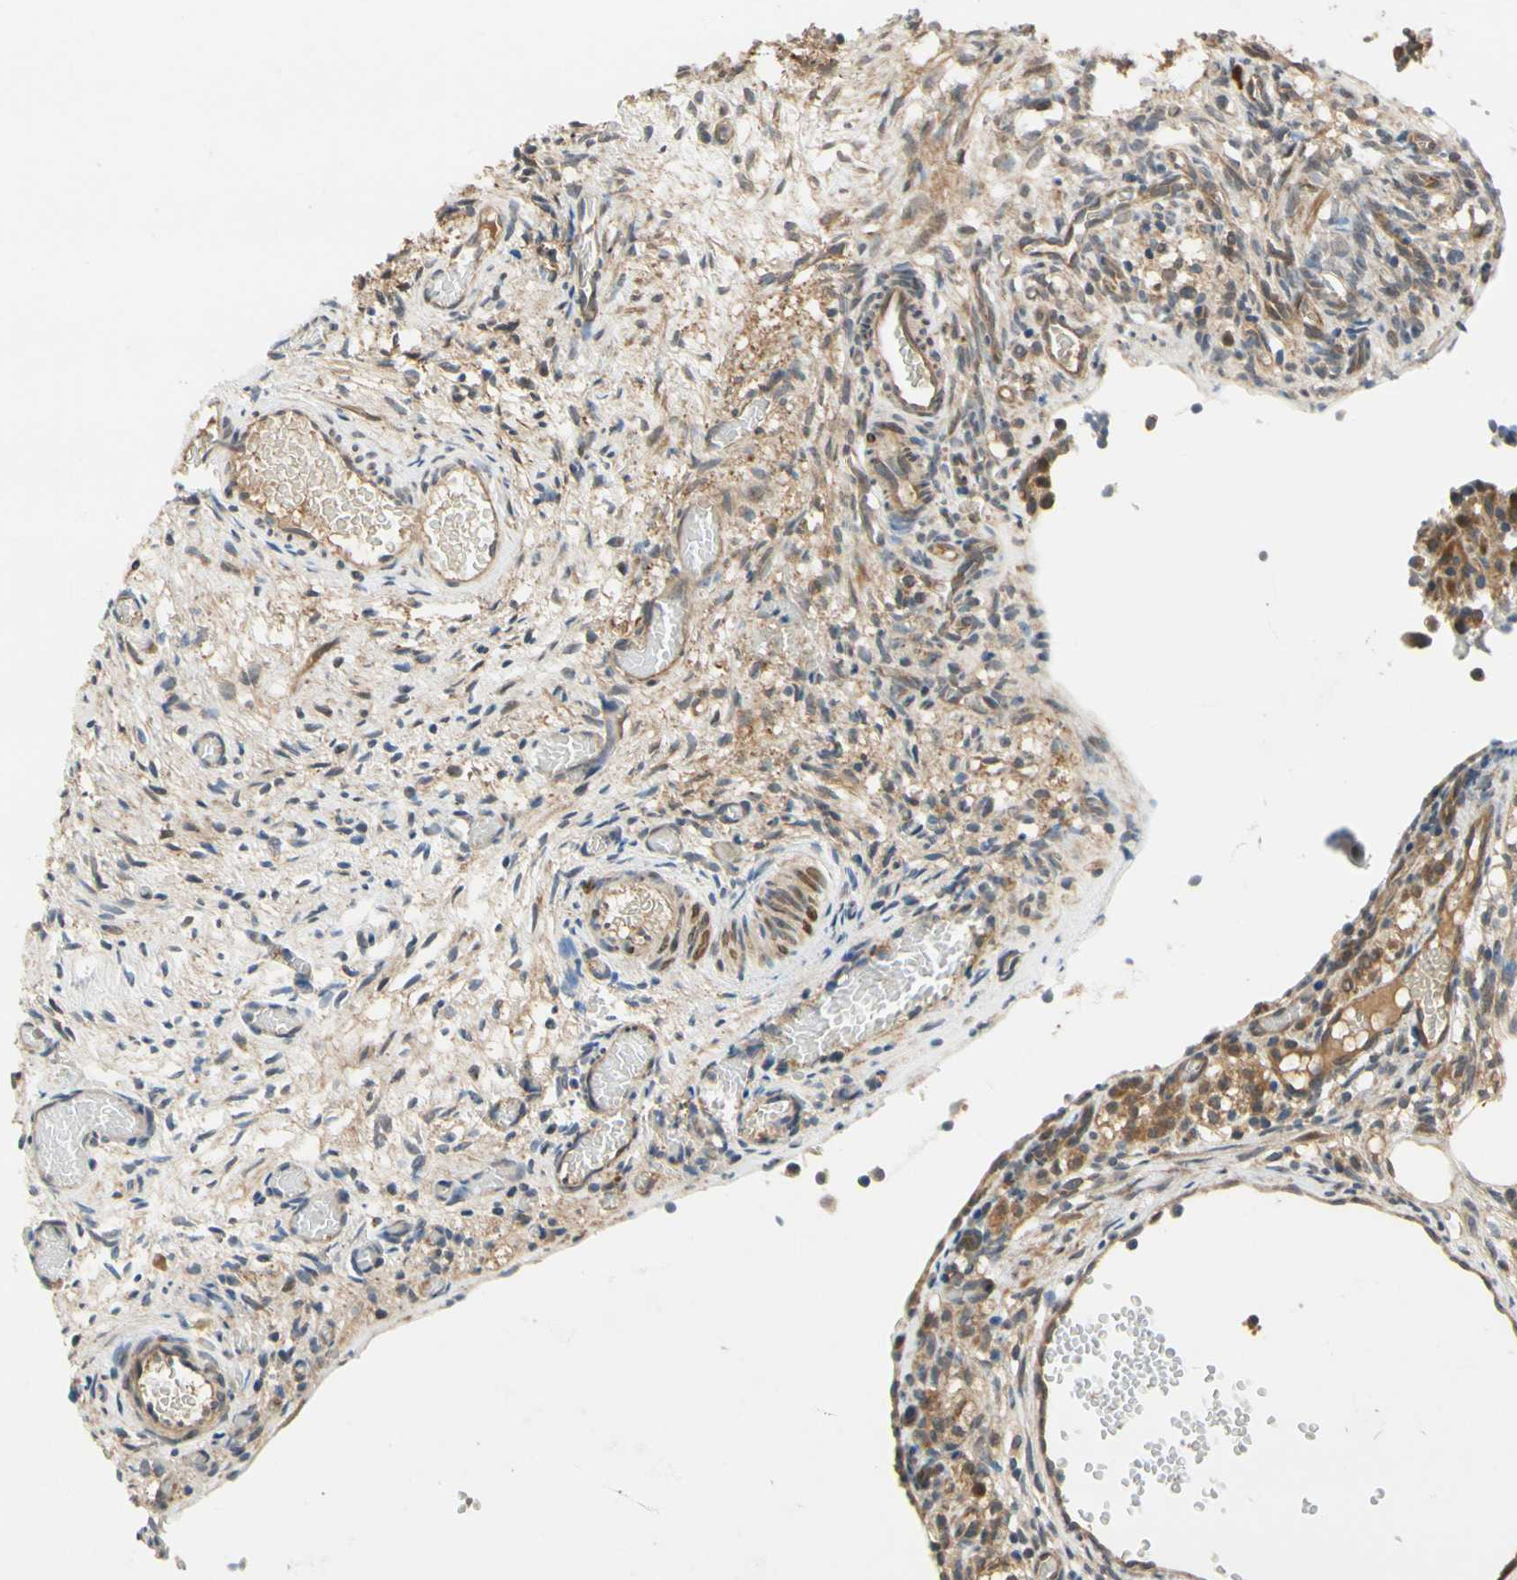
{"staining": {"intensity": "weak", "quantity": ">75%", "location": "cytoplasmic/membranous"}, "tissue": "ovary", "cell_type": "Ovarian stroma cells", "image_type": "normal", "snomed": [{"axis": "morphology", "description": "Normal tissue, NOS"}, {"axis": "topography", "description": "Ovary"}], "caption": "This is an image of immunohistochemistry staining of unremarkable ovary, which shows weak positivity in the cytoplasmic/membranous of ovarian stroma cells.", "gene": "TDRP", "patient": {"sex": "female", "age": 35}}